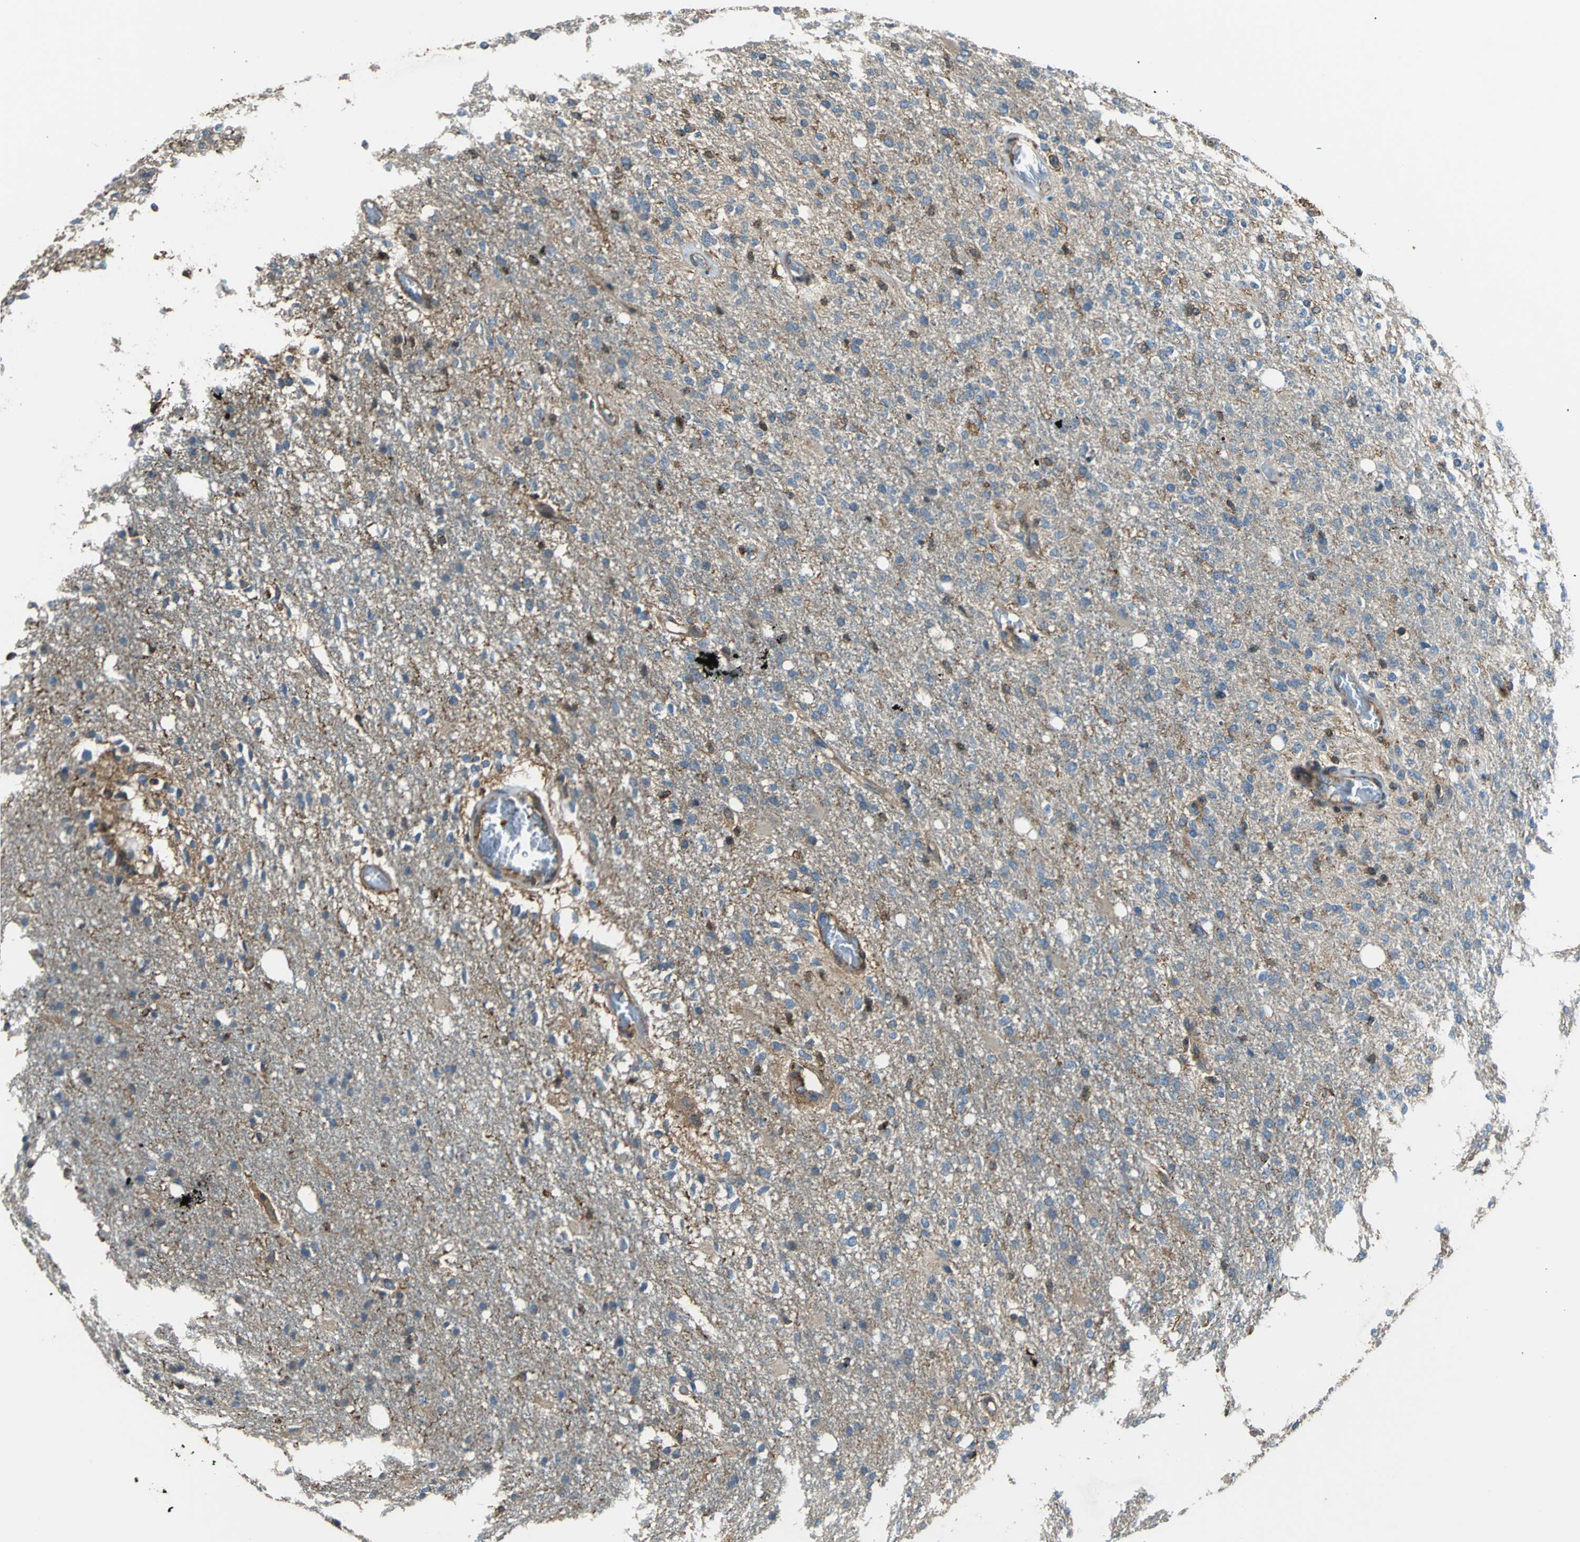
{"staining": {"intensity": "moderate", "quantity": ">75%", "location": "cytoplasmic/membranous"}, "tissue": "glioma", "cell_type": "Tumor cells", "image_type": "cancer", "snomed": [{"axis": "morphology", "description": "Normal tissue, NOS"}, {"axis": "morphology", "description": "Glioma, malignant, High grade"}, {"axis": "topography", "description": "Cerebral cortex"}], "caption": "Protein analysis of glioma tissue demonstrates moderate cytoplasmic/membranous positivity in approximately >75% of tumor cells. (DAB (3,3'-diaminobenzidine) IHC, brown staining for protein, blue staining for nuclei).", "gene": "PARVA", "patient": {"sex": "male", "age": 77}}